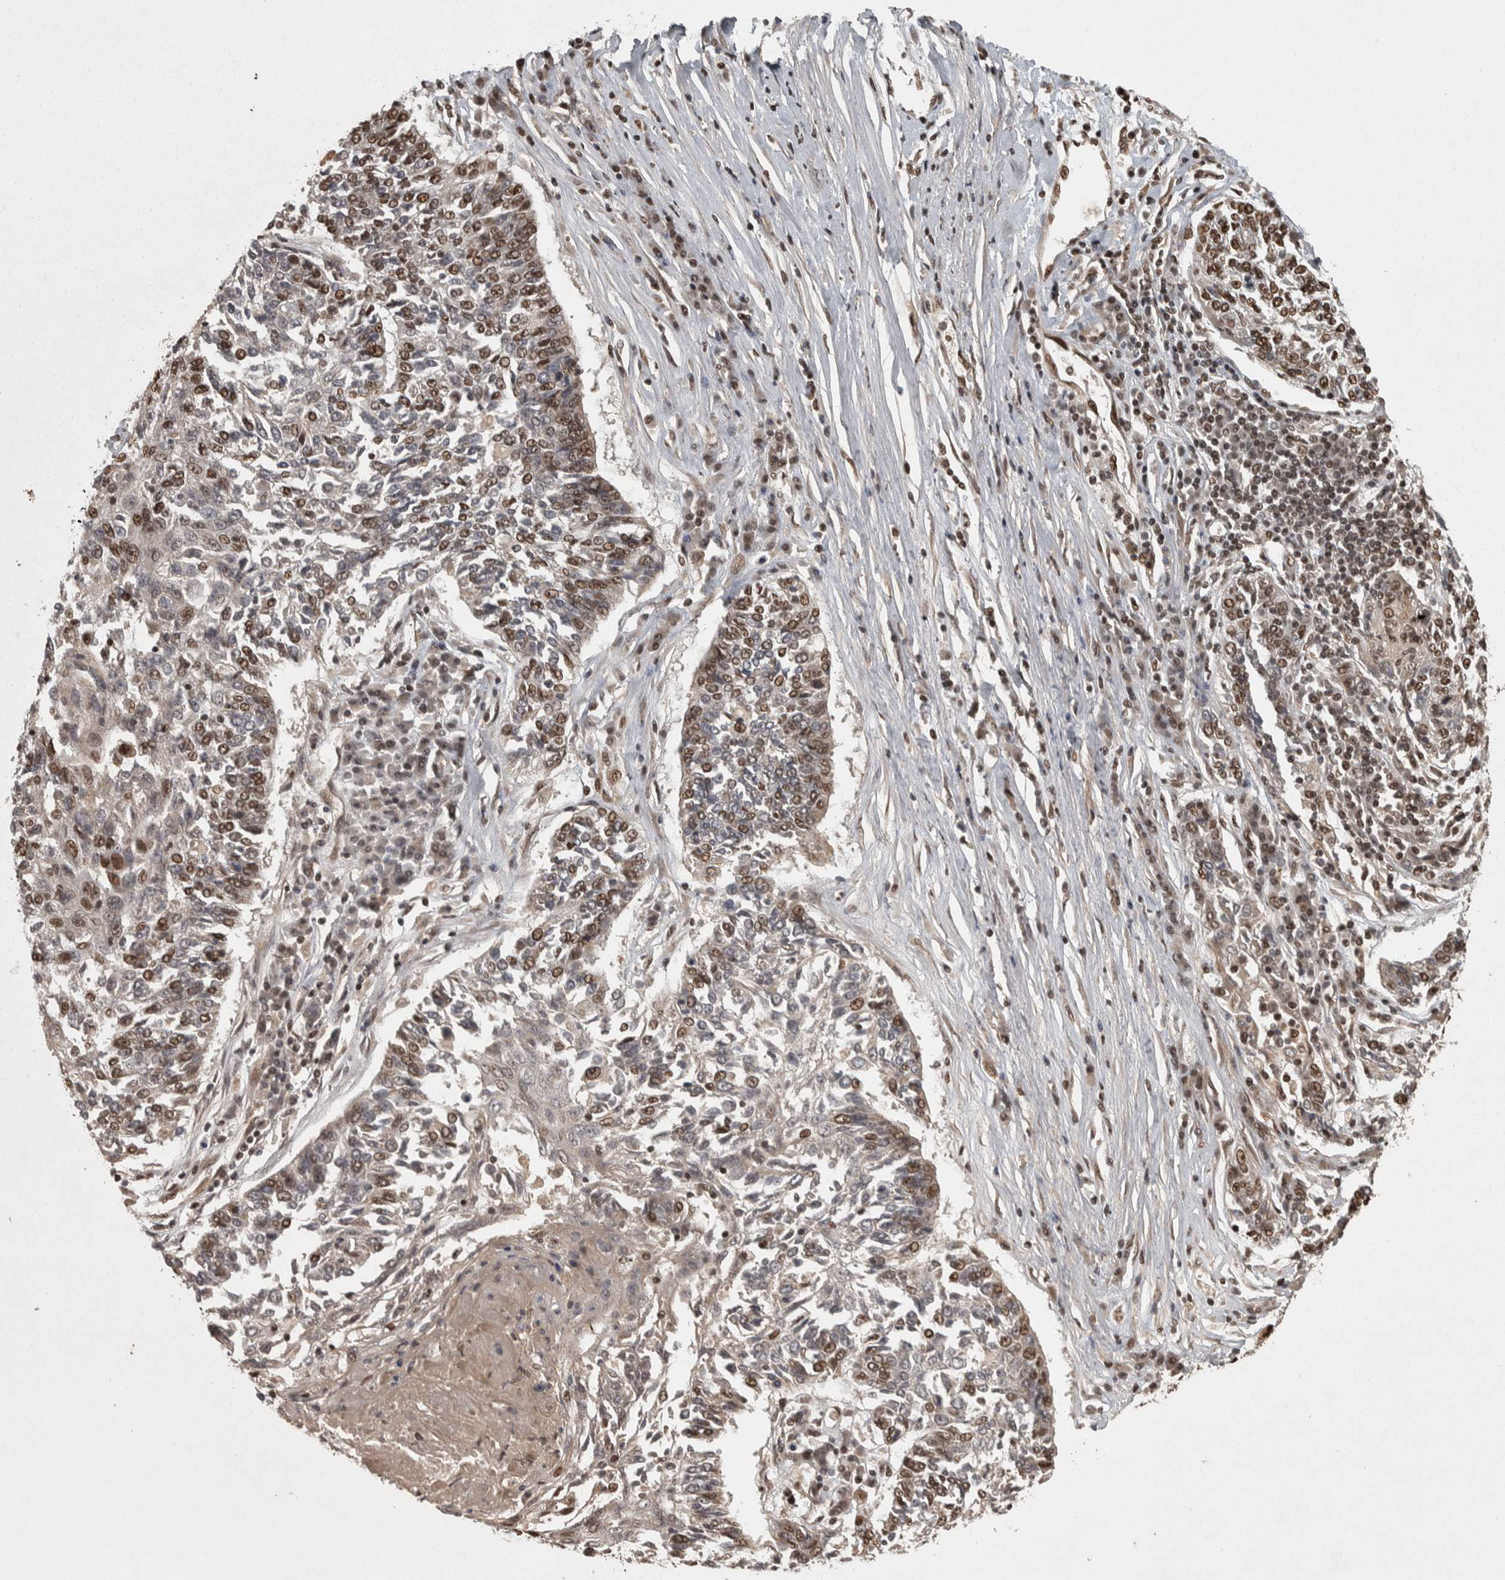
{"staining": {"intensity": "moderate", "quantity": "25%-75%", "location": "nuclear"}, "tissue": "lung cancer", "cell_type": "Tumor cells", "image_type": "cancer", "snomed": [{"axis": "morphology", "description": "Normal tissue, NOS"}, {"axis": "morphology", "description": "Squamous cell carcinoma, NOS"}, {"axis": "topography", "description": "Cartilage tissue"}, {"axis": "topography", "description": "Bronchus"}, {"axis": "topography", "description": "Lung"}], "caption": "Immunohistochemistry of lung cancer demonstrates medium levels of moderate nuclear staining in approximately 25%-75% of tumor cells.", "gene": "ZFHX4", "patient": {"sex": "female", "age": 49}}